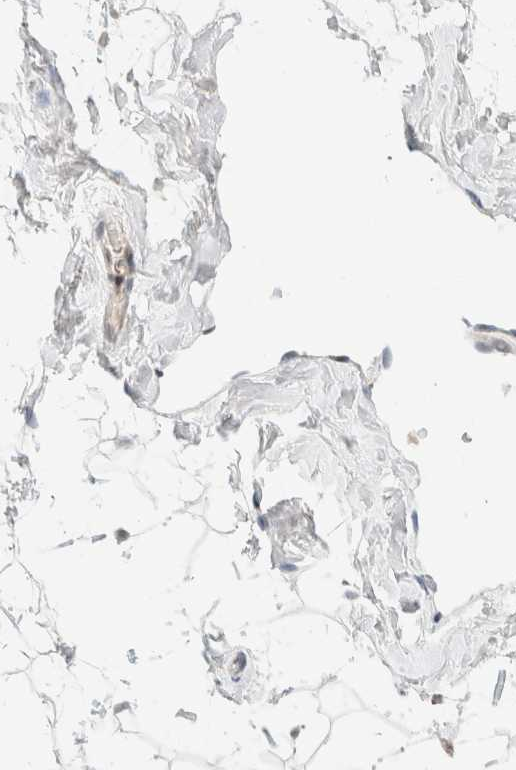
{"staining": {"intensity": "weak", "quantity": "25%-75%", "location": "nuclear"}, "tissue": "adipose tissue", "cell_type": "Adipocytes", "image_type": "normal", "snomed": [{"axis": "morphology", "description": "Normal tissue, NOS"}, {"axis": "morphology", "description": "Fibrosis, NOS"}, {"axis": "topography", "description": "Breast"}, {"axis": "topography", "description": "Adipose tissue"}], "caption": "Weak nuclear staining for a protein is present in approximately 25%-75% of adipocytes of normal adipose tissue using IHC.", "gene": "DDB2", "patient": {"sex": "female", "age": 39}}